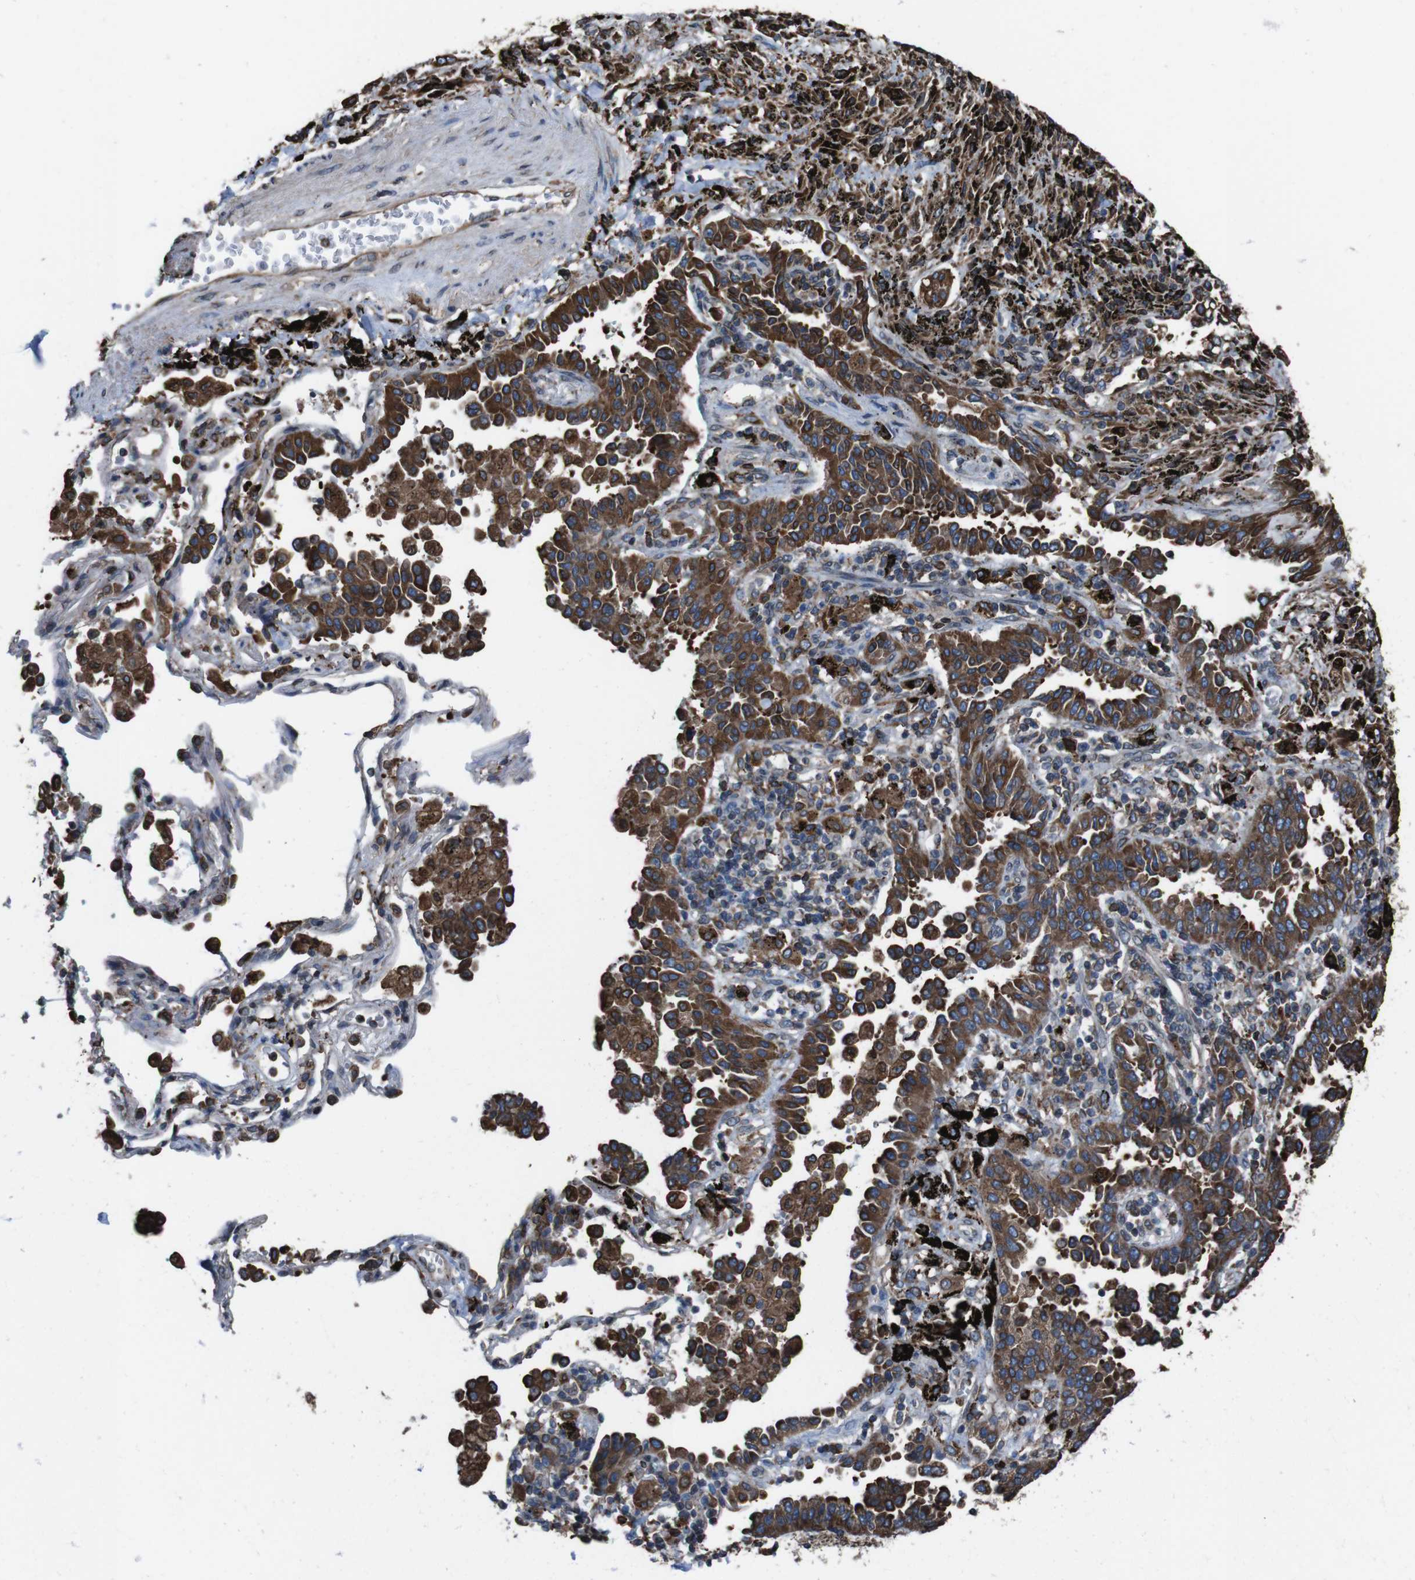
{"staining": {"intensity": "strong", "quantity": ">75%", "location": "cytoplasmic/membranous"}, "tissue": "lung cancer", "cell_type": "Tumor cells", "image_type": "cancer", "snomed": [{"axis": "morphology", "description": "Normal tissue, NOS"}, {"axis": "morphology", "description": "Adenocarcinoma, NOS"}, {"axis": "topography", "description": "Lung"}], "caption": "High-power microscopy captured an immunohistochemistry (IHC) histopathology image of adenocarcinoma (lung), revealing strong cytoplasmic/membranous positivity in about >75% of tumor cells.", "gene": "APMAP", "patient": {"sex": "male", "age": 59}}